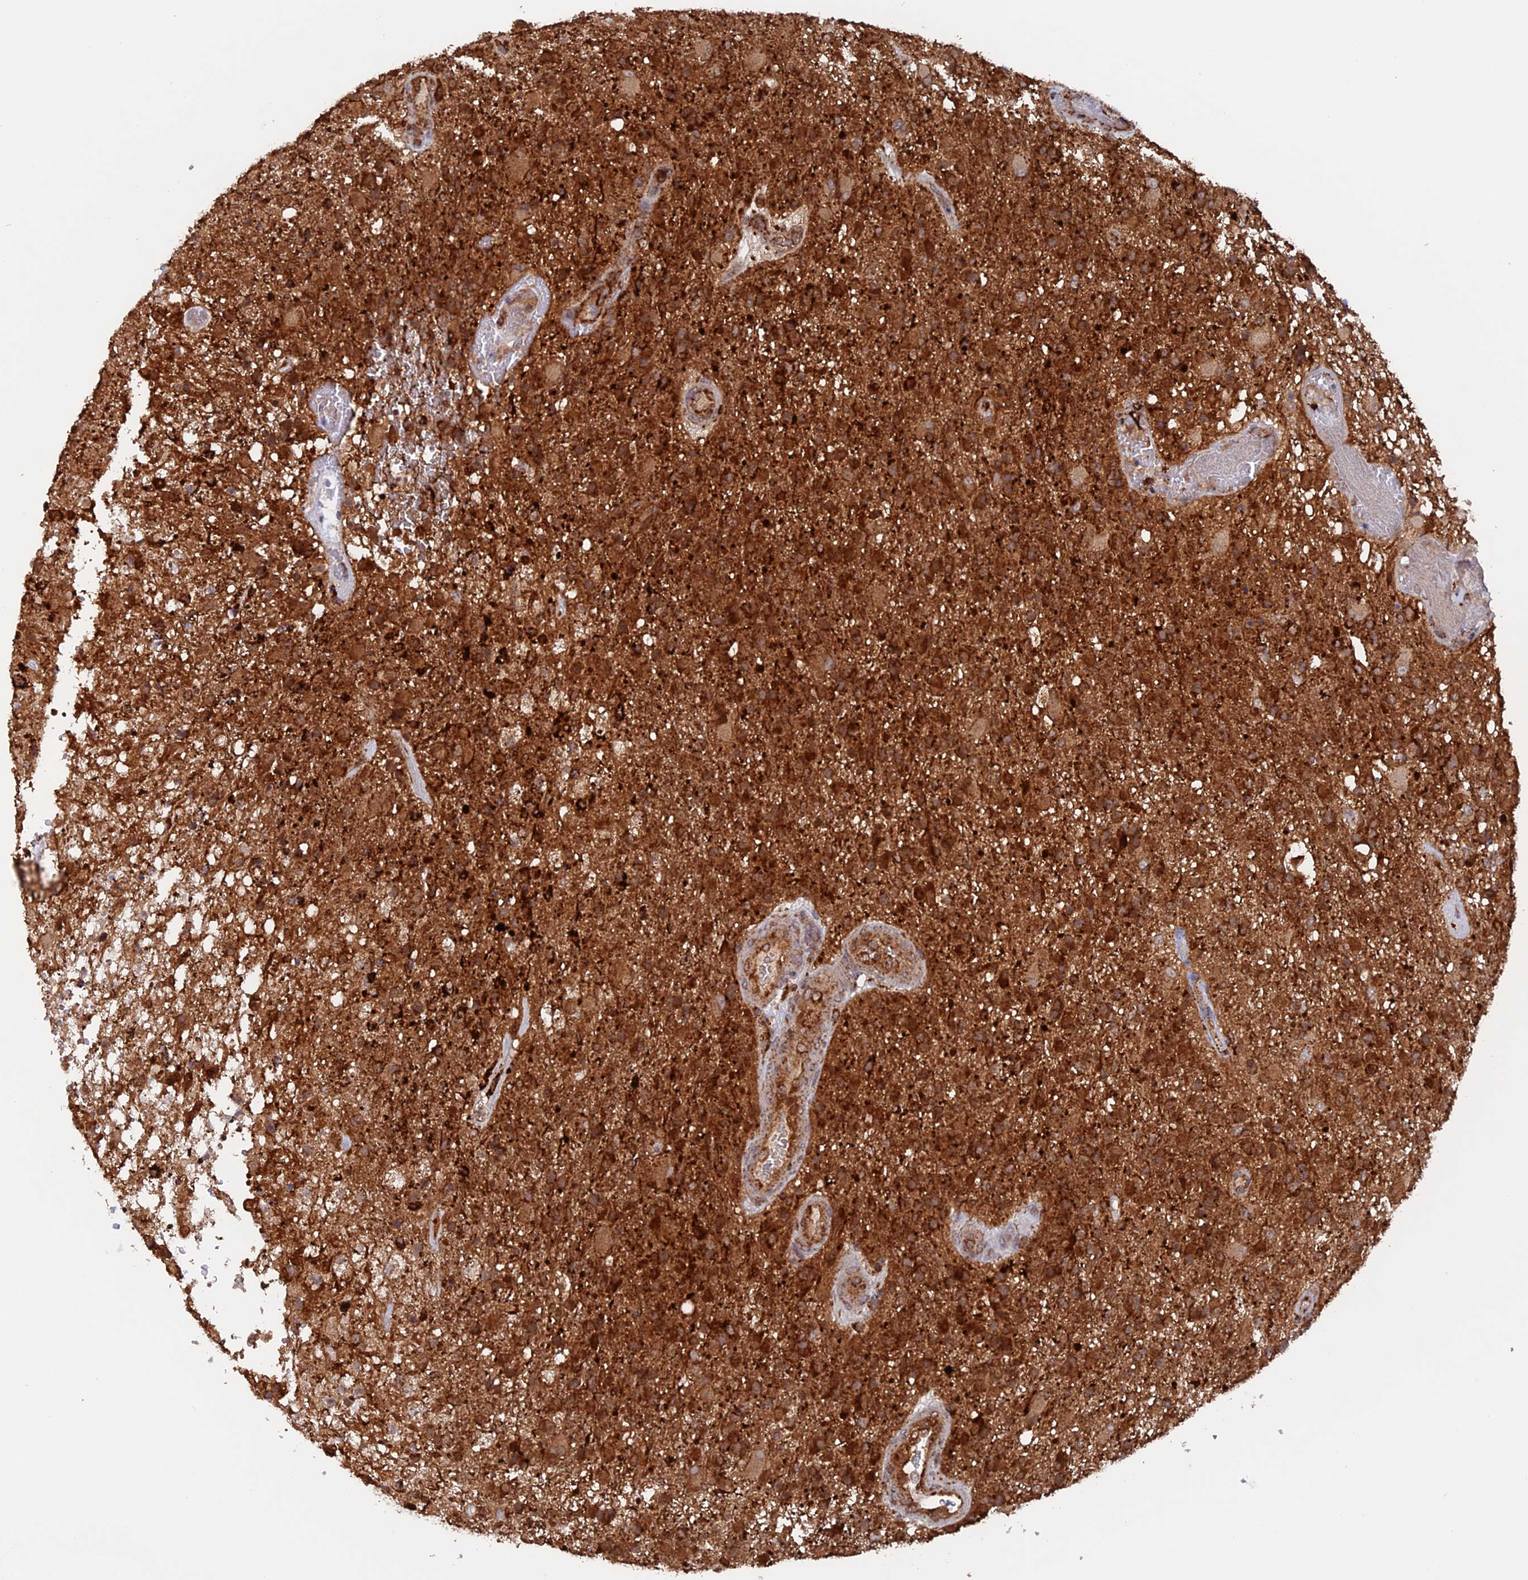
{"staining": {"intensity": "strong", "quantity": ">75%", "location": "cytoplasmic/membranous"}, "tissue": "glioma", "cell_type": "Tumor cells", "image_type": "cancer", "snomed": [{"axis": "morphology", "description": "Glioma, malignant, High grade"}, {"axis": "topography", "description": "Brain"}], "caption": "This micrograph shows immunohistochemistry staining of glioma, with high strong cytoplasmic/membranous staining in approximately >75% of tumor cells.", "gene": "DTYMK", "patient": {"sex": "female", "age": 74}}